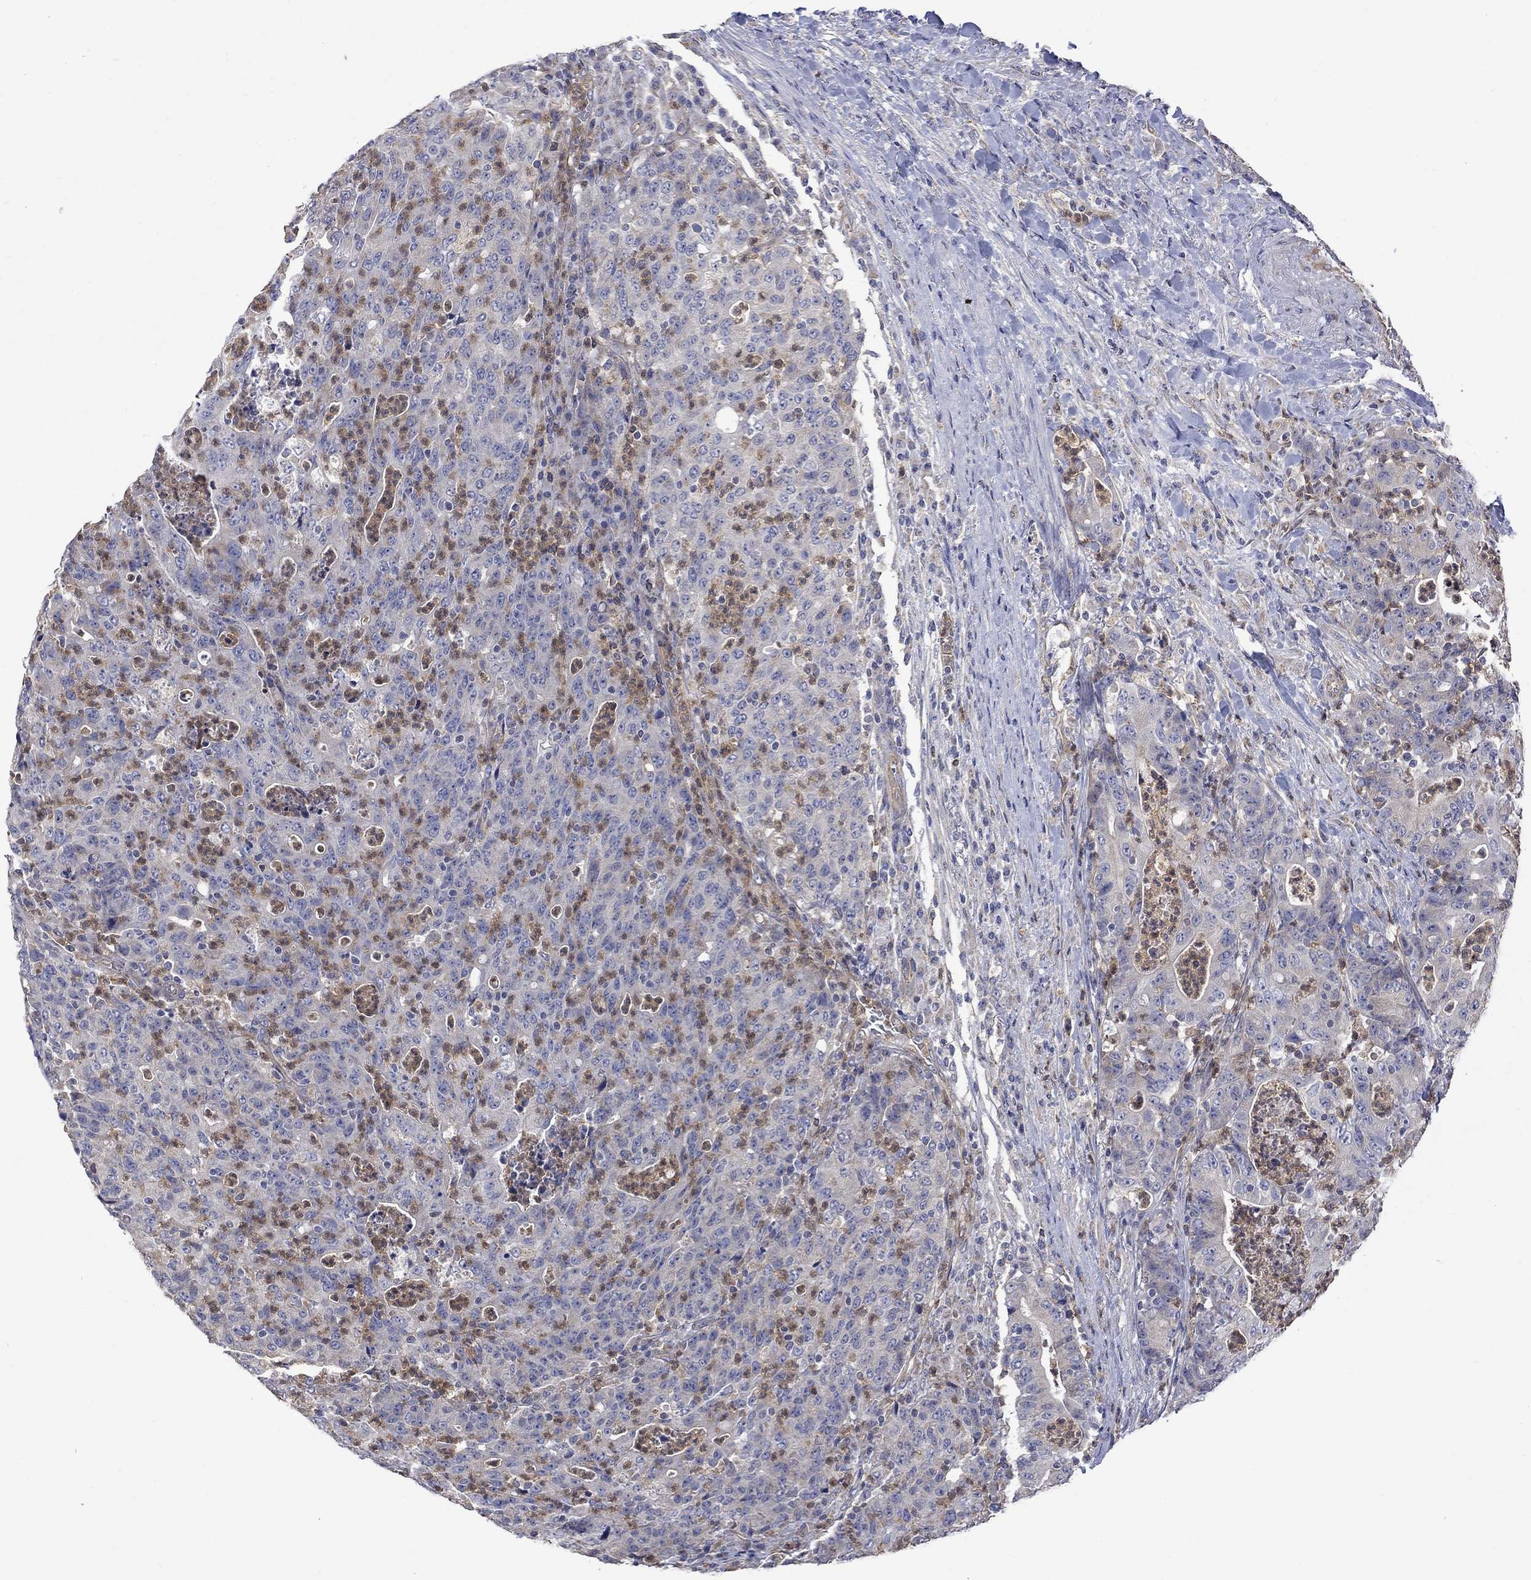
{"staining": {"intensity": "negative", "quantity": "none", "location": "none"}, "tissue": "colorectal cancer", "cell_type": "Tumor cells", "image_type": "cancer", "snomed": [{"axis": "morphology", "description": "Adenocarcinoma, NOS"}, {"axis": "topography", "description": "Colon"}], "caption": "Protein analysis of colorectal adenocarcinoma demonstrates no significant expression in tumor cells.", "gene": "CAMKK2", "patient": {"sex": "male", "age": 70}}